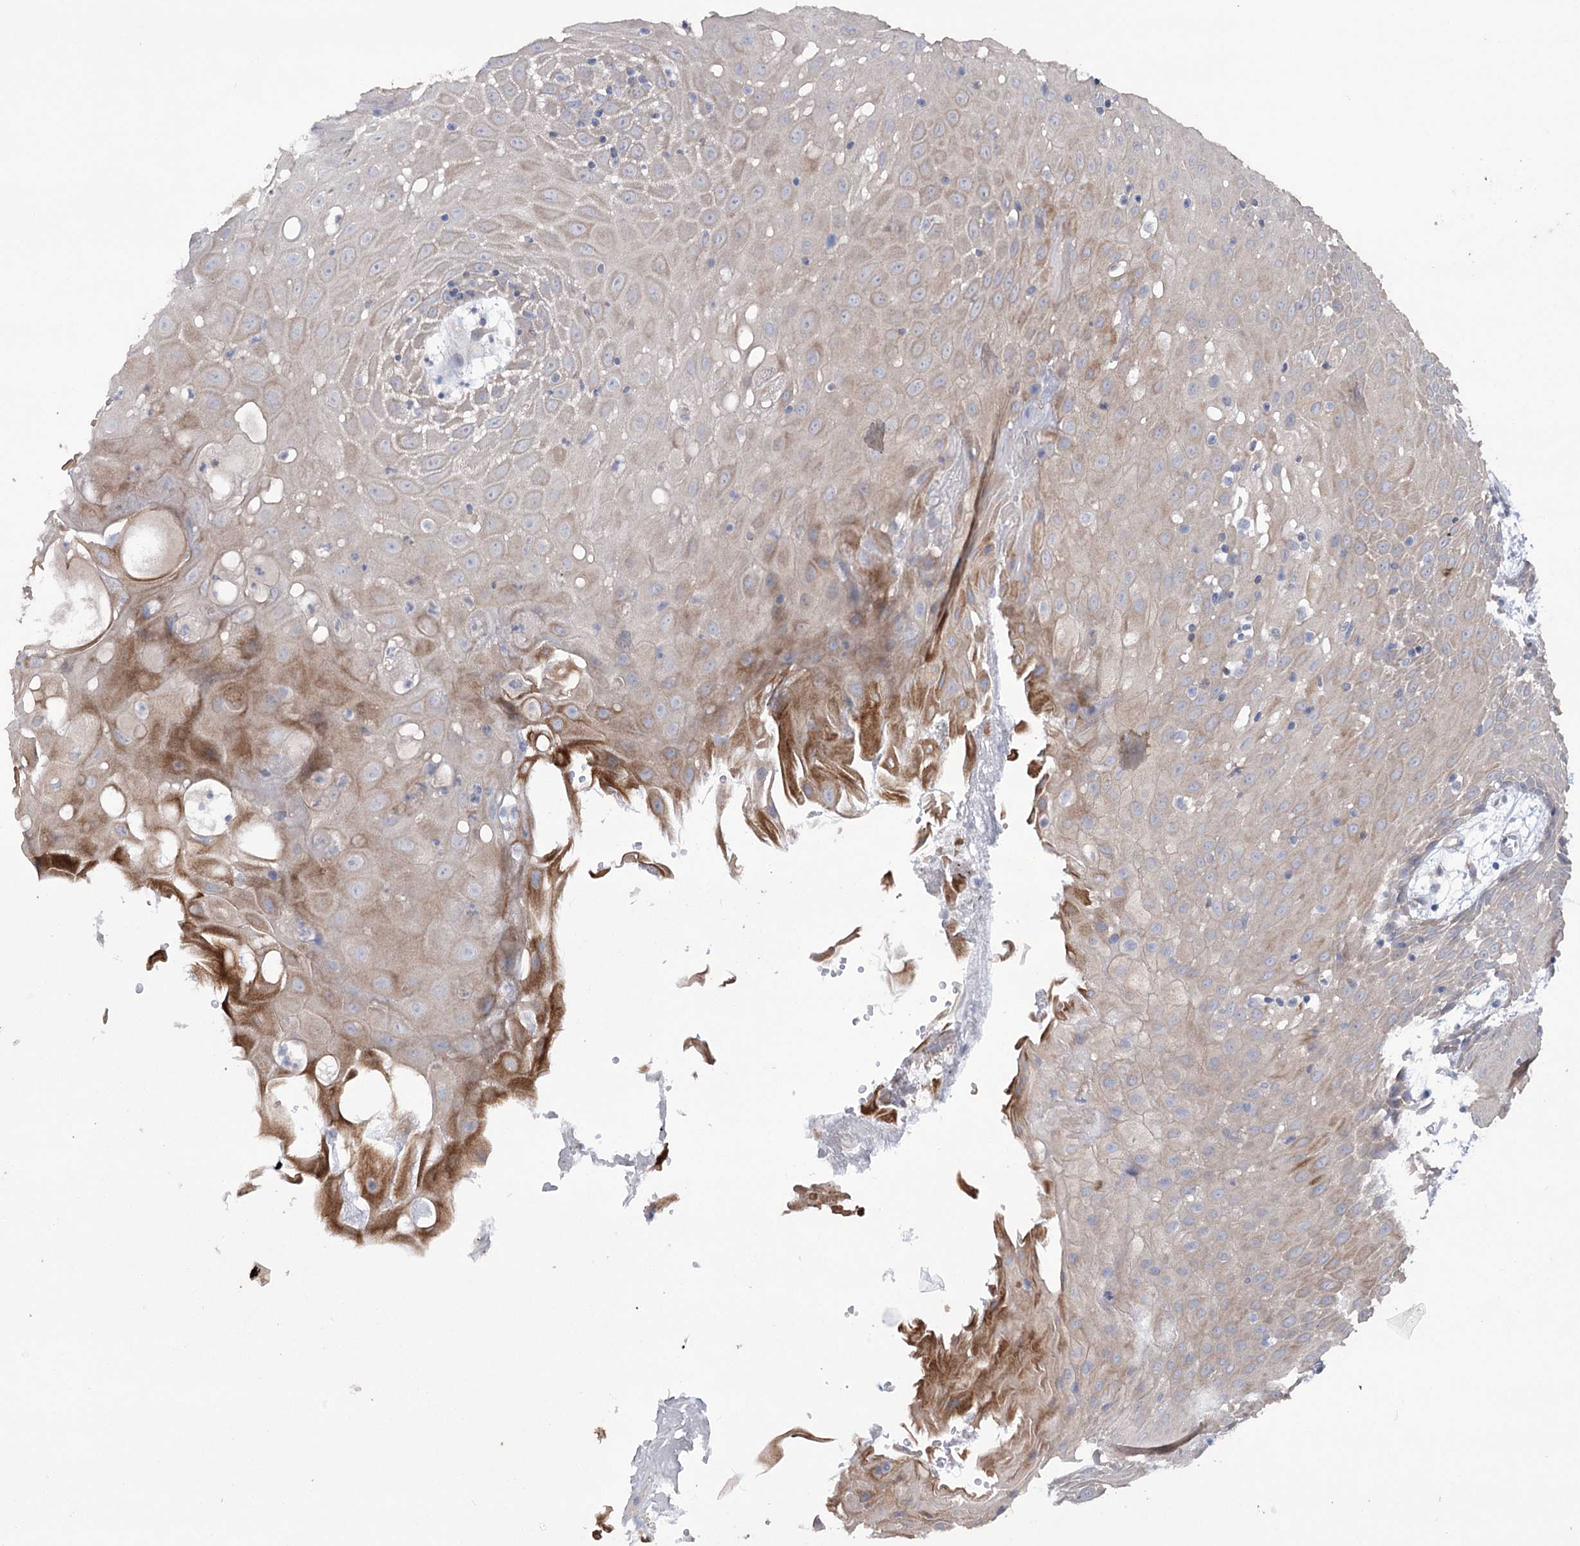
{"staining": {"intensity": "moderate", "quantity": "25%-75%", "location": "cytoplasmic/membranous"}, "tissue": "oral mucosa", "cell_type": "Squamous epithelial cells", "image_type": "normal", "snomed": [{"axis": "morphology", "description": "Normal tissue, NOS"}, {"axis": "topography", "description": "Skeletal muscle"}, {"axis": "topography", "description": "Oral tissue"}, {"axis": "topography", "description": "Salivary gland"}, {"axis": "topography", "description": "Peripheral nerve tissue"}], "caption": "Squamous epithelial cells show medium levels of moderate cytoplasmic/membranous staining in approximately 25%-75% of cells in unremarkable human oral mucosa. (DAB IHC with brightfield microscopy, high magnification).", "gene": "TRIM71", "patient": {"sex": "male", "age": 54}}